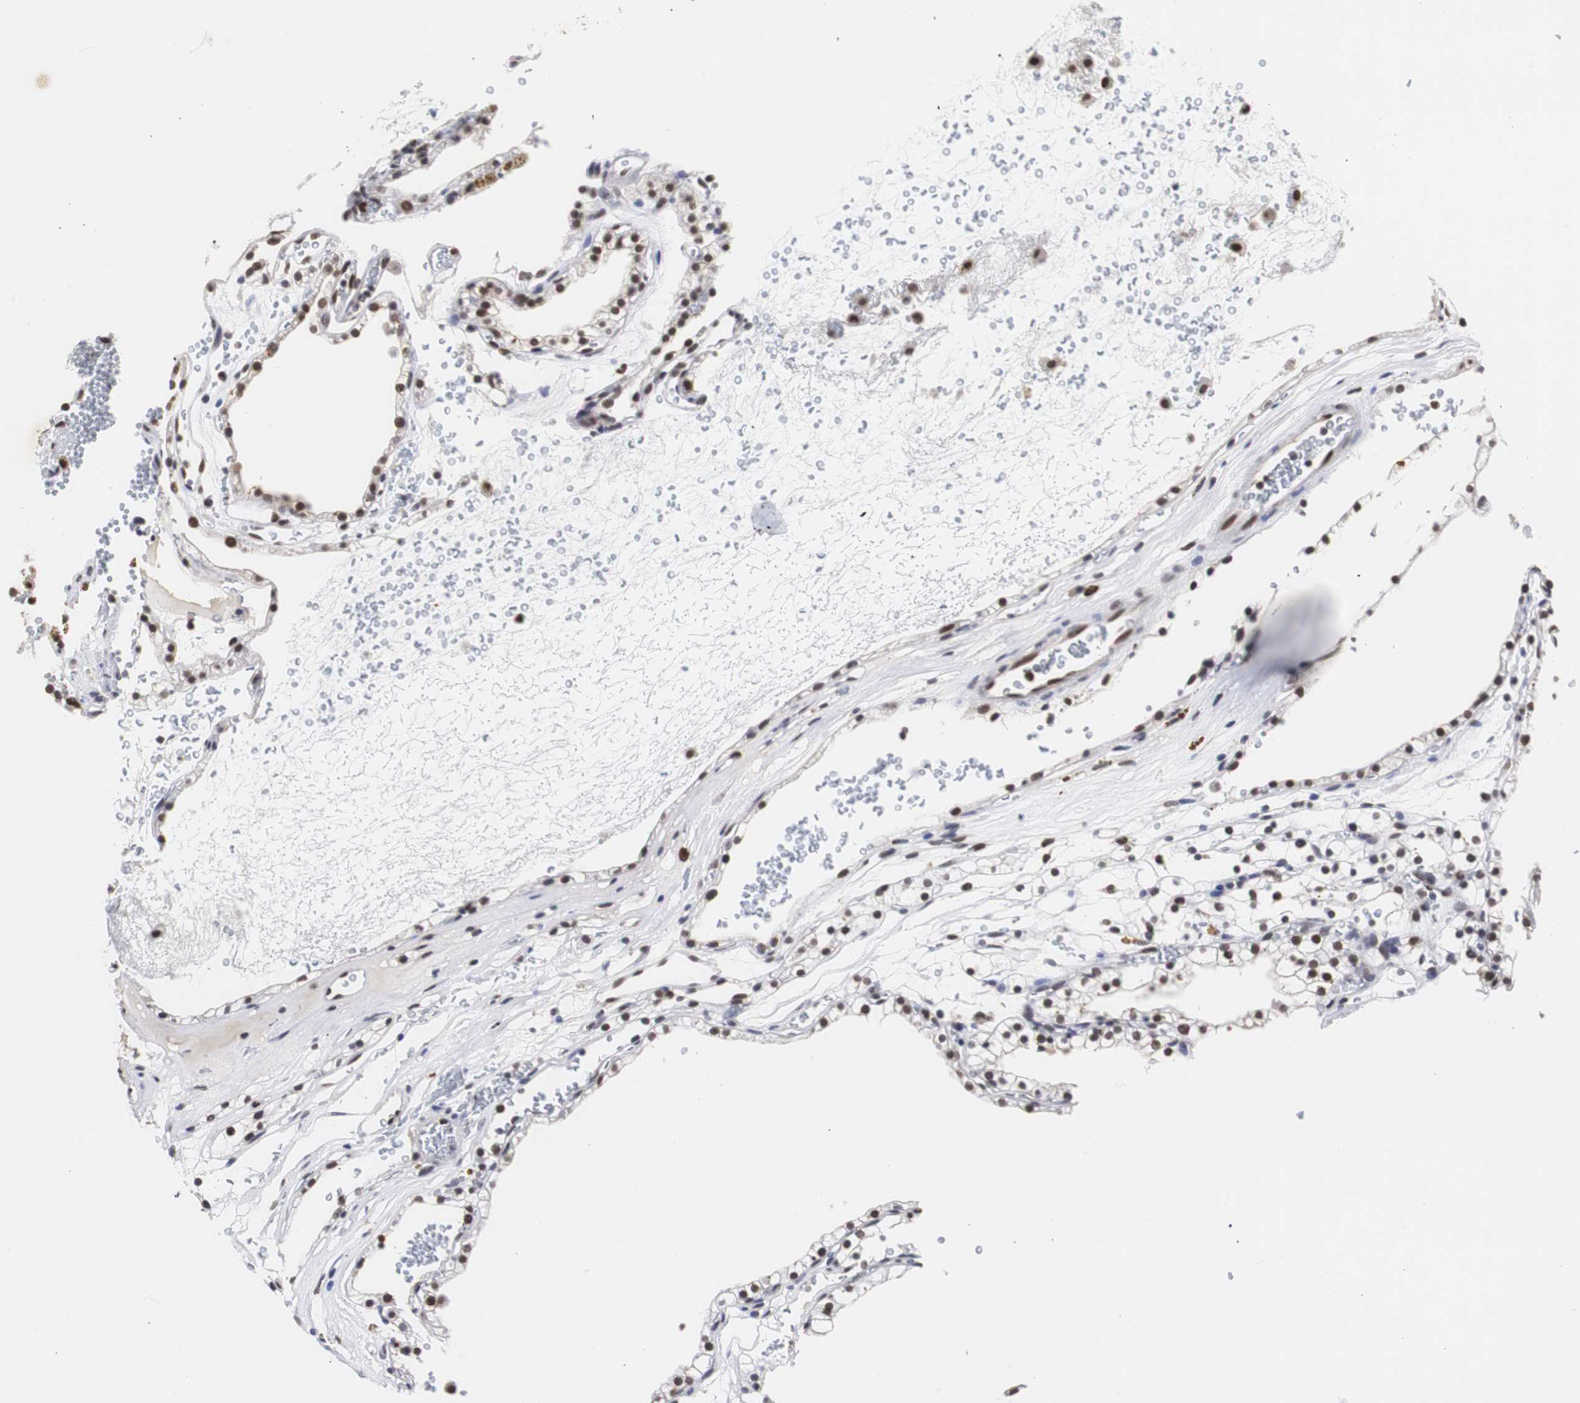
{"staining": {"intensity": "weak", "quantity": "25%-75%", "location": "nuclear"}, "tissue": "renal cancer", "cell_type": "Tumor cells", "image_type": "cancer", "snomed": [{"axis": "morphology", "description": "Adenocarcinoma, NOS"}, {"axis": "topography", "description": "Kidney"}], "caption": "Immunohistochemical staining of human adenocarcinoma (renal) exhibits low levels of weak nuclear protein staining in approximately 25%-75% of tumor cells.", "gene": "ZFC3H1", "patient": {"sex": "female", "age": 41}}